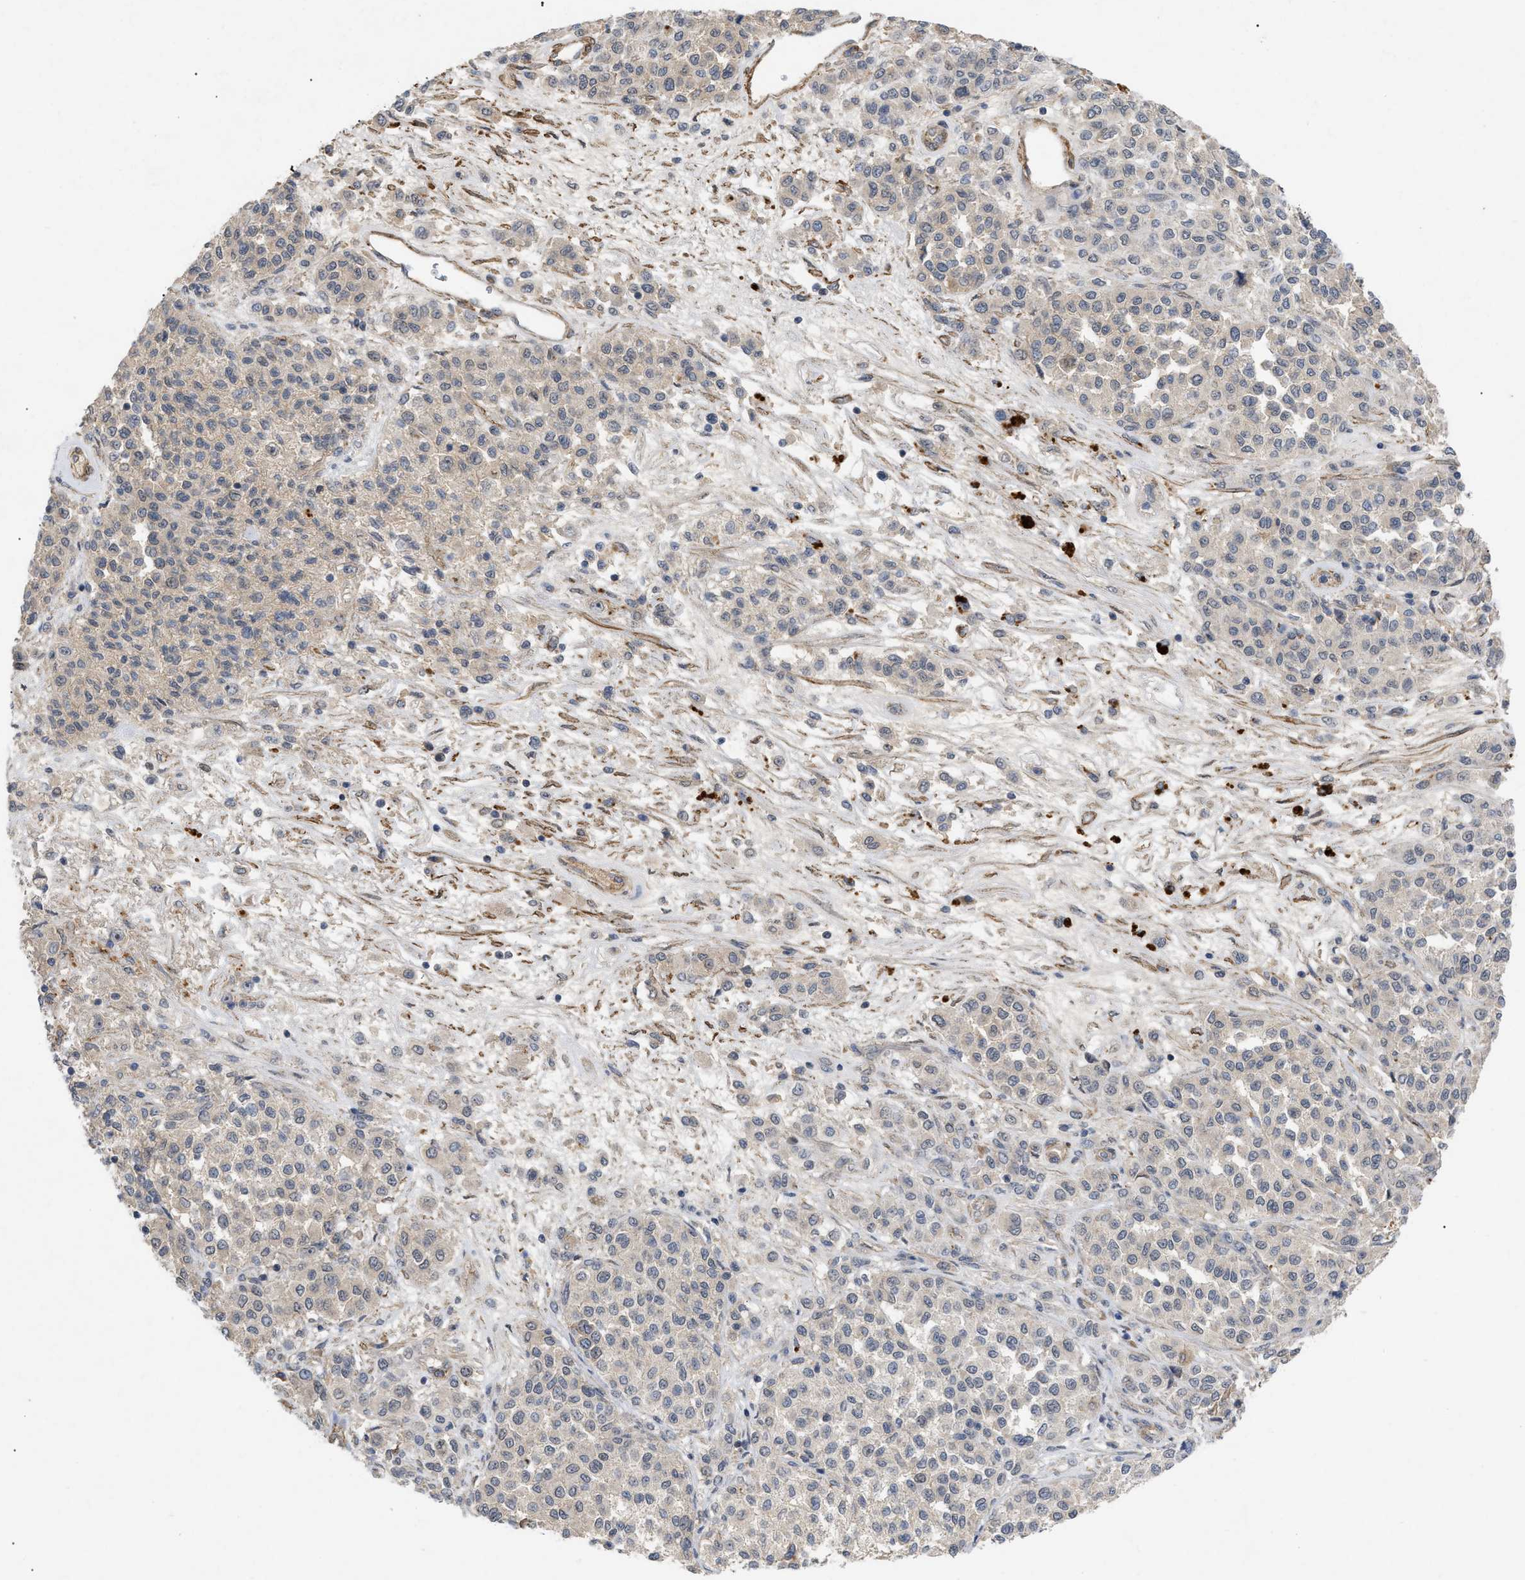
{"staining": {"intensity": "negative", "quantity": "none", "location": "none"}, "tissue": "melanoma", "cell_type": "Tumor cells", "image_type": "cancer", "snomed": [{"axis": "morphology", "description": "Malignant melanoma, Metastatic site"}, {"axis": "topography", "description": "Pancreas"}], "caption": "Immunohistochemistry (IHC) histopathology image of malignant melanoma (metastatic site) stained for a protein (brown), which reveals no expression in tumor cells.", "gene": "ST6GALNAC6", "patient": {"sex": "female", "age": 30}}